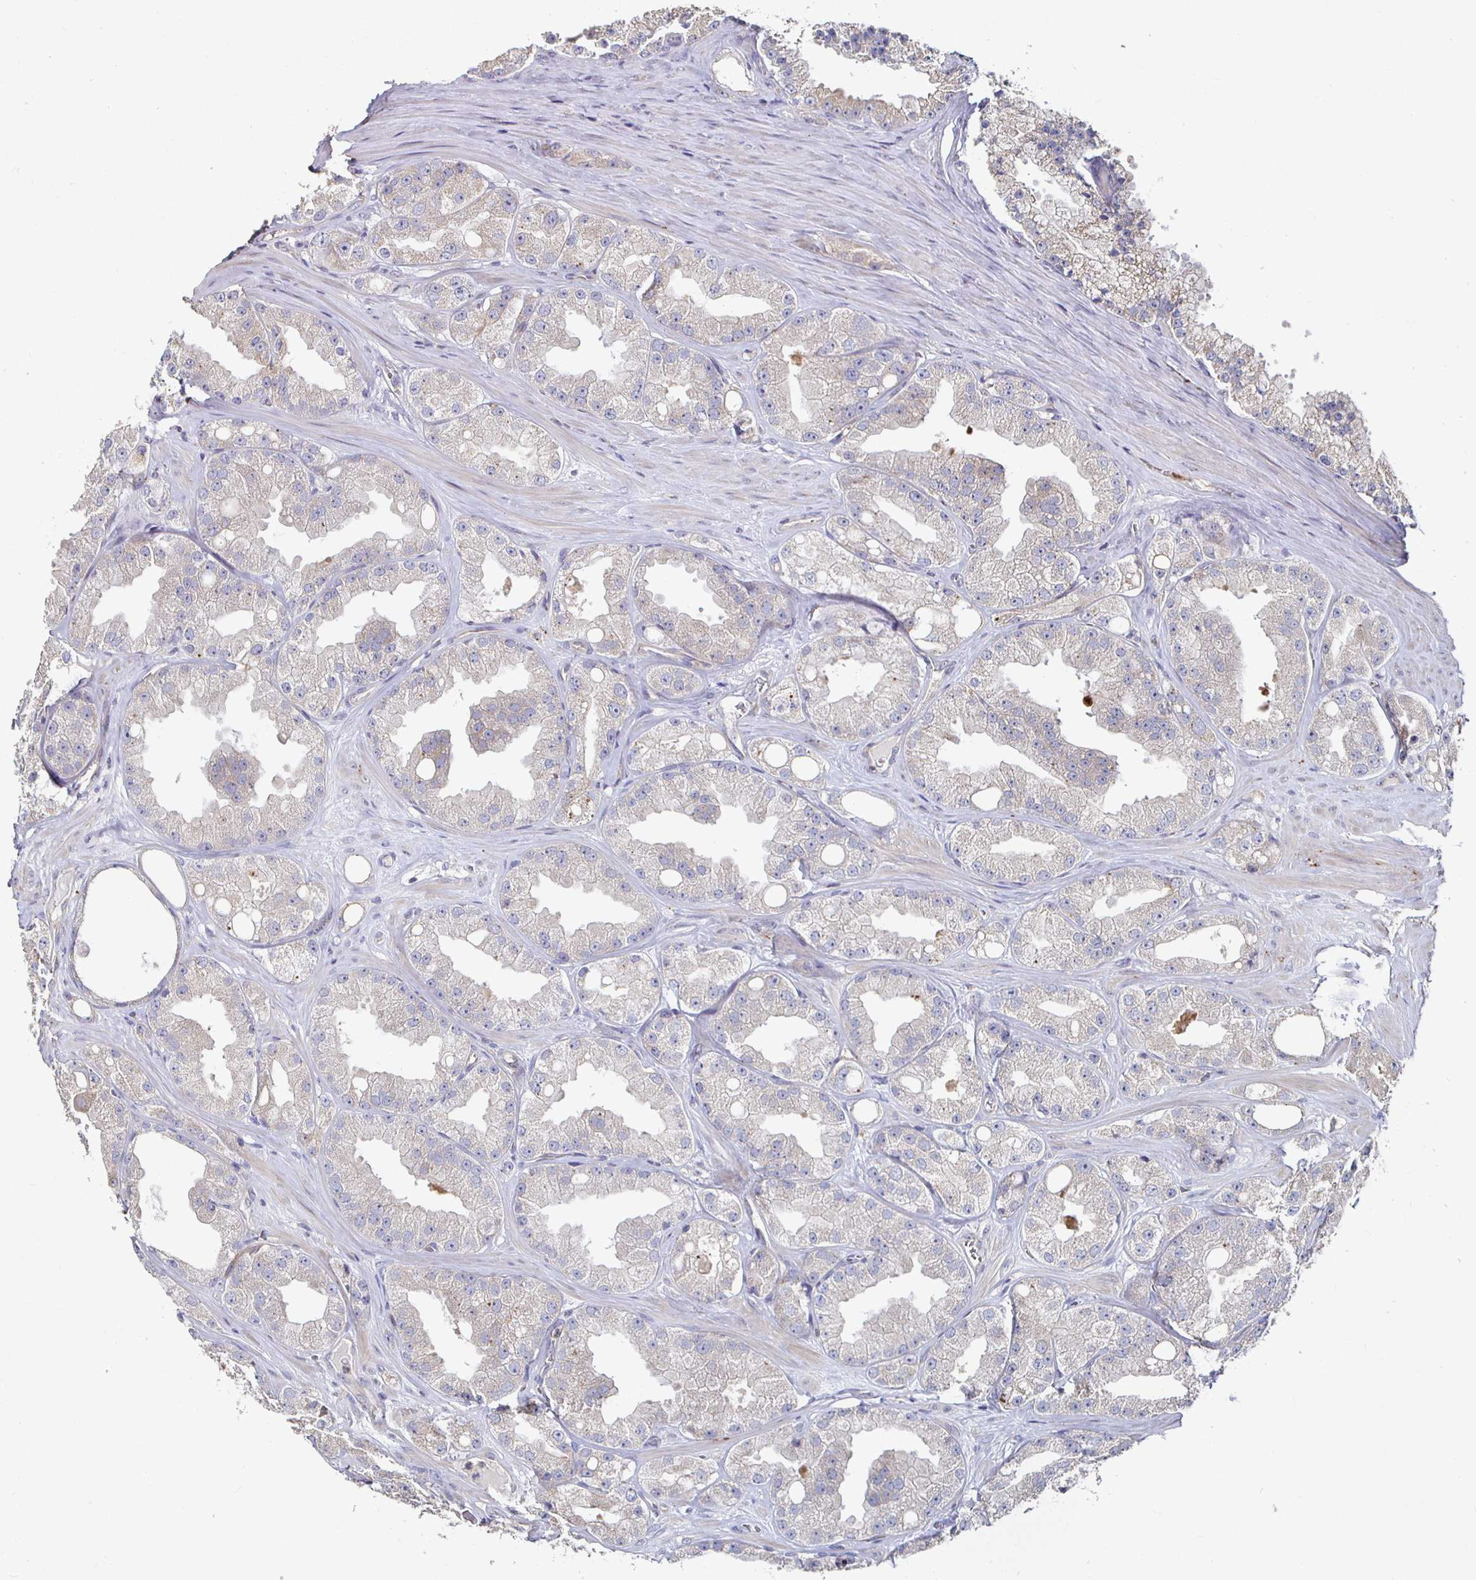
{"staining": {"intensity": "weak", "quantity": "<25%", "location": "cytoplasmic/membranous"}, "tissue": "prostate cancer", "cell_type": "Tumor cells", "image_type": "cancer", "snomed": [{"axis": "morphology", "description": "Adenocarcinoma, High grade"}, {"axis": "topography", "description": "Prostate"}], "caption": "An IHC micrograph of adenocarcinoma (high-grade) (prostate) is shown. There is no staining in tumor cells of adenocarcinoma (high-grade) (prostate). (Brightfield microscopy of DAB immunohistochemistry (IHC) at high magnification).", "gene": "NRSN1", "patient": {"sex": "male", "age": 66}}